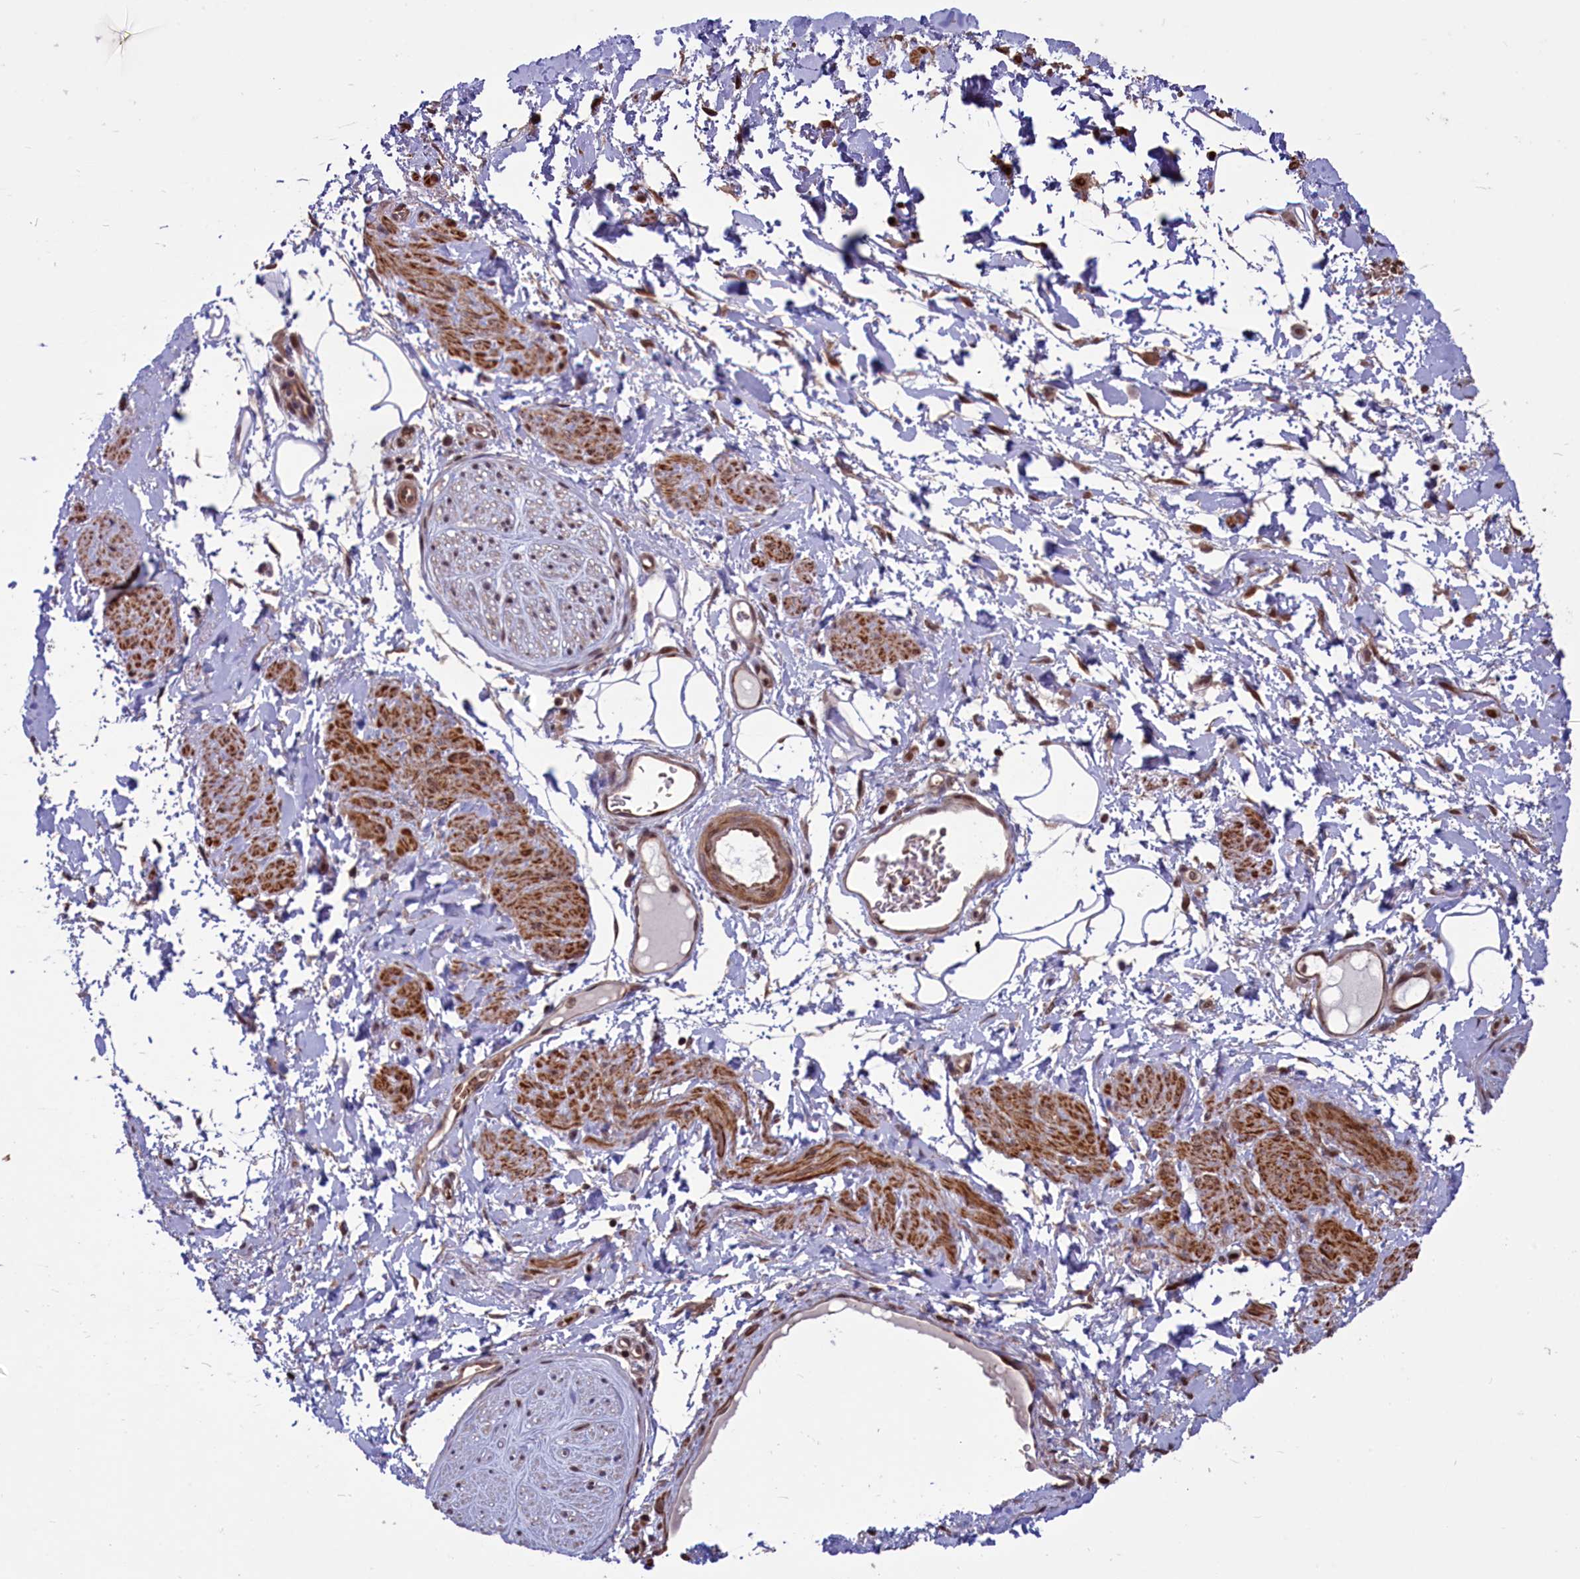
{"staining": {"intensity": "moderate", "quantity": ">75%", "location": "cytoplasmic/membranous,nuclear"}, "tissue": "adipose tissue", "cell_type": "Adipocytes", "image_type": "normal", "snomed": [{"axis": "morphology", "description": "Normal tissue, NOS"}, {"axis": "morphology", "description": "Adenocarcinoma, NOS"}, {"axis": "topography", "description": "Rectum"}, {"axis": "topography", "description": "Vagina"}, {"axis": "topography", "description": "Peripheral nerve tissue"}], "caption": "Protein positivity by immunohistochemistry (IHC) shows moderate cytoplasmic/membranous,nuclear positivity in approximately >75% of adipocytes in normal adipose tissue. (brown staining indicates protein expression, while blue staining denotes nuclei).", "gene": "SHFL", "patient": {"sex": "female", "age": 71}}